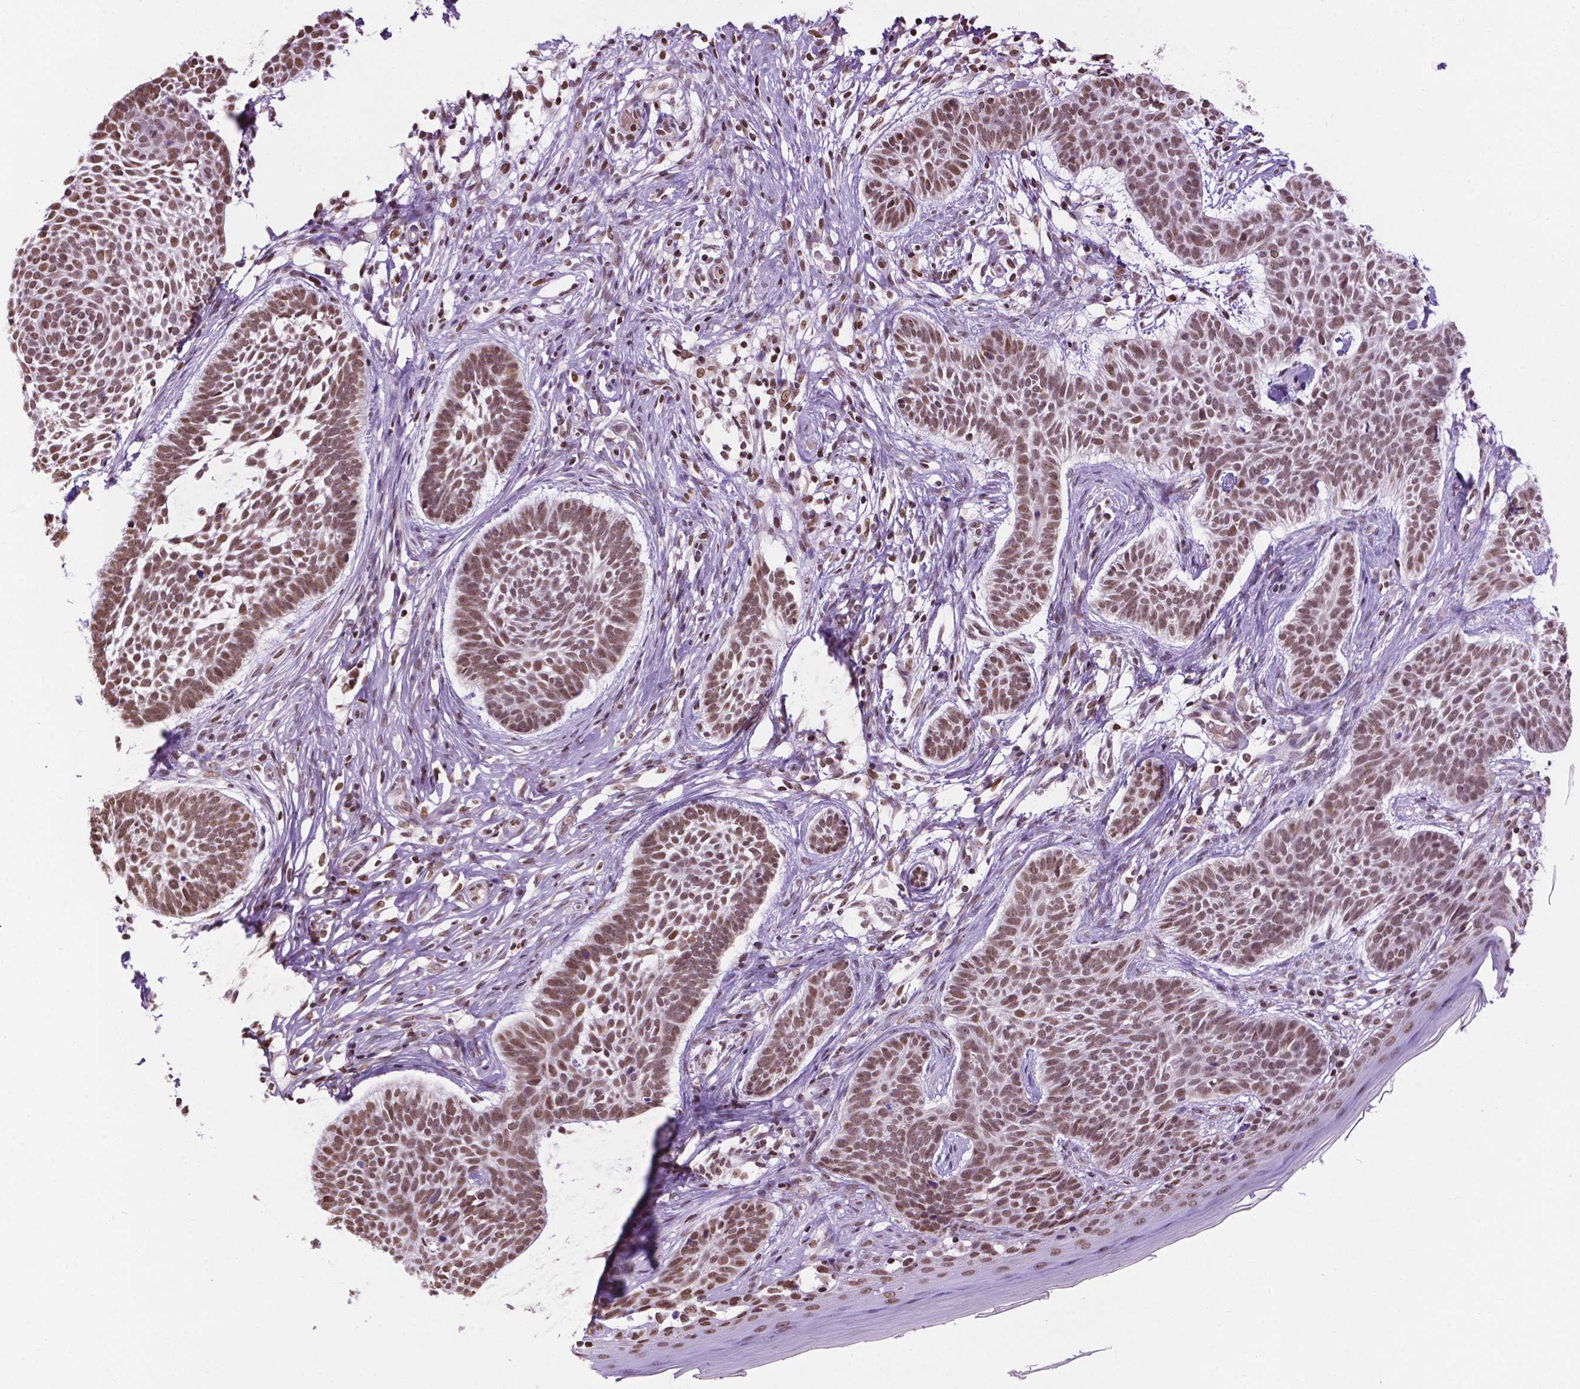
{"staining": {"intensity": "moderate", "quantity": ">75%", "location": "nuclear"}, "tissue": "skin cancer", "cell_type": "Tumor cells", "image_type": "cancer", "snomed": [{"axis": "morphology", "description": "Basal cell carcinoma"}, {"axis": "topography", "description": "Skin"}], "caption": "Moderate nuclear protein expression is identified in approximately >75% of tumor cells in skin cancer.", "gene": "COL23A1", "patient": {"sex": "male", "age": 85}}